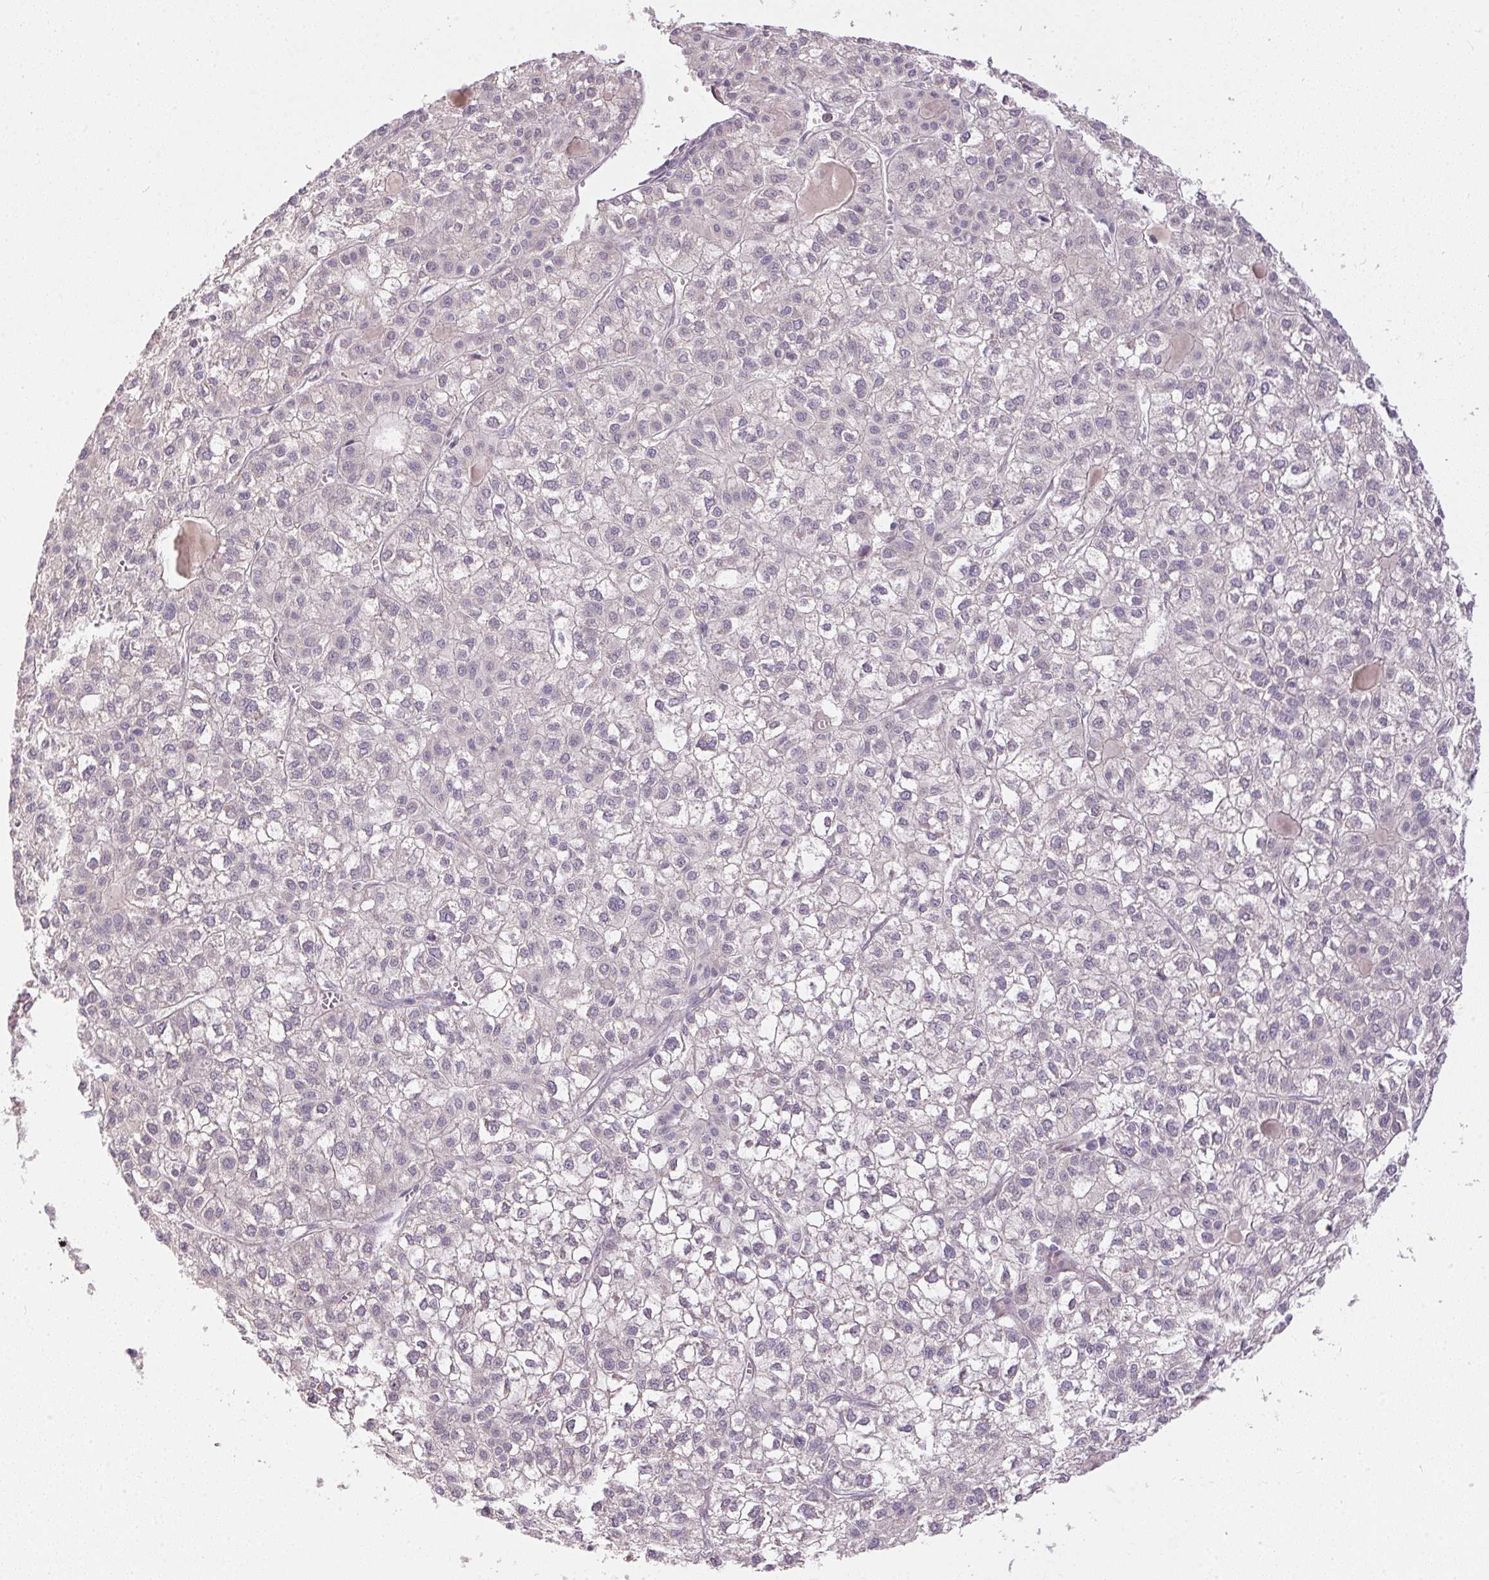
{"staining": {"intensity": "negative", "quantity": "none", "location": "none"}, "tissue": "liver cancer", "cell_type": "Tumor cells", "image_type": "cancer", "snomed": [{"axis": "morphology", "description": "Carcinoma, Hepatocellular, NOS"}, {"axis": "topography", "description": "Liver"}], "caption": "Liver cancer was stained to show a protein in brown. There is no significant staining in tumor cells.", "gene": "TTC23L", "patient": {"sex": "female", "age": 43}}